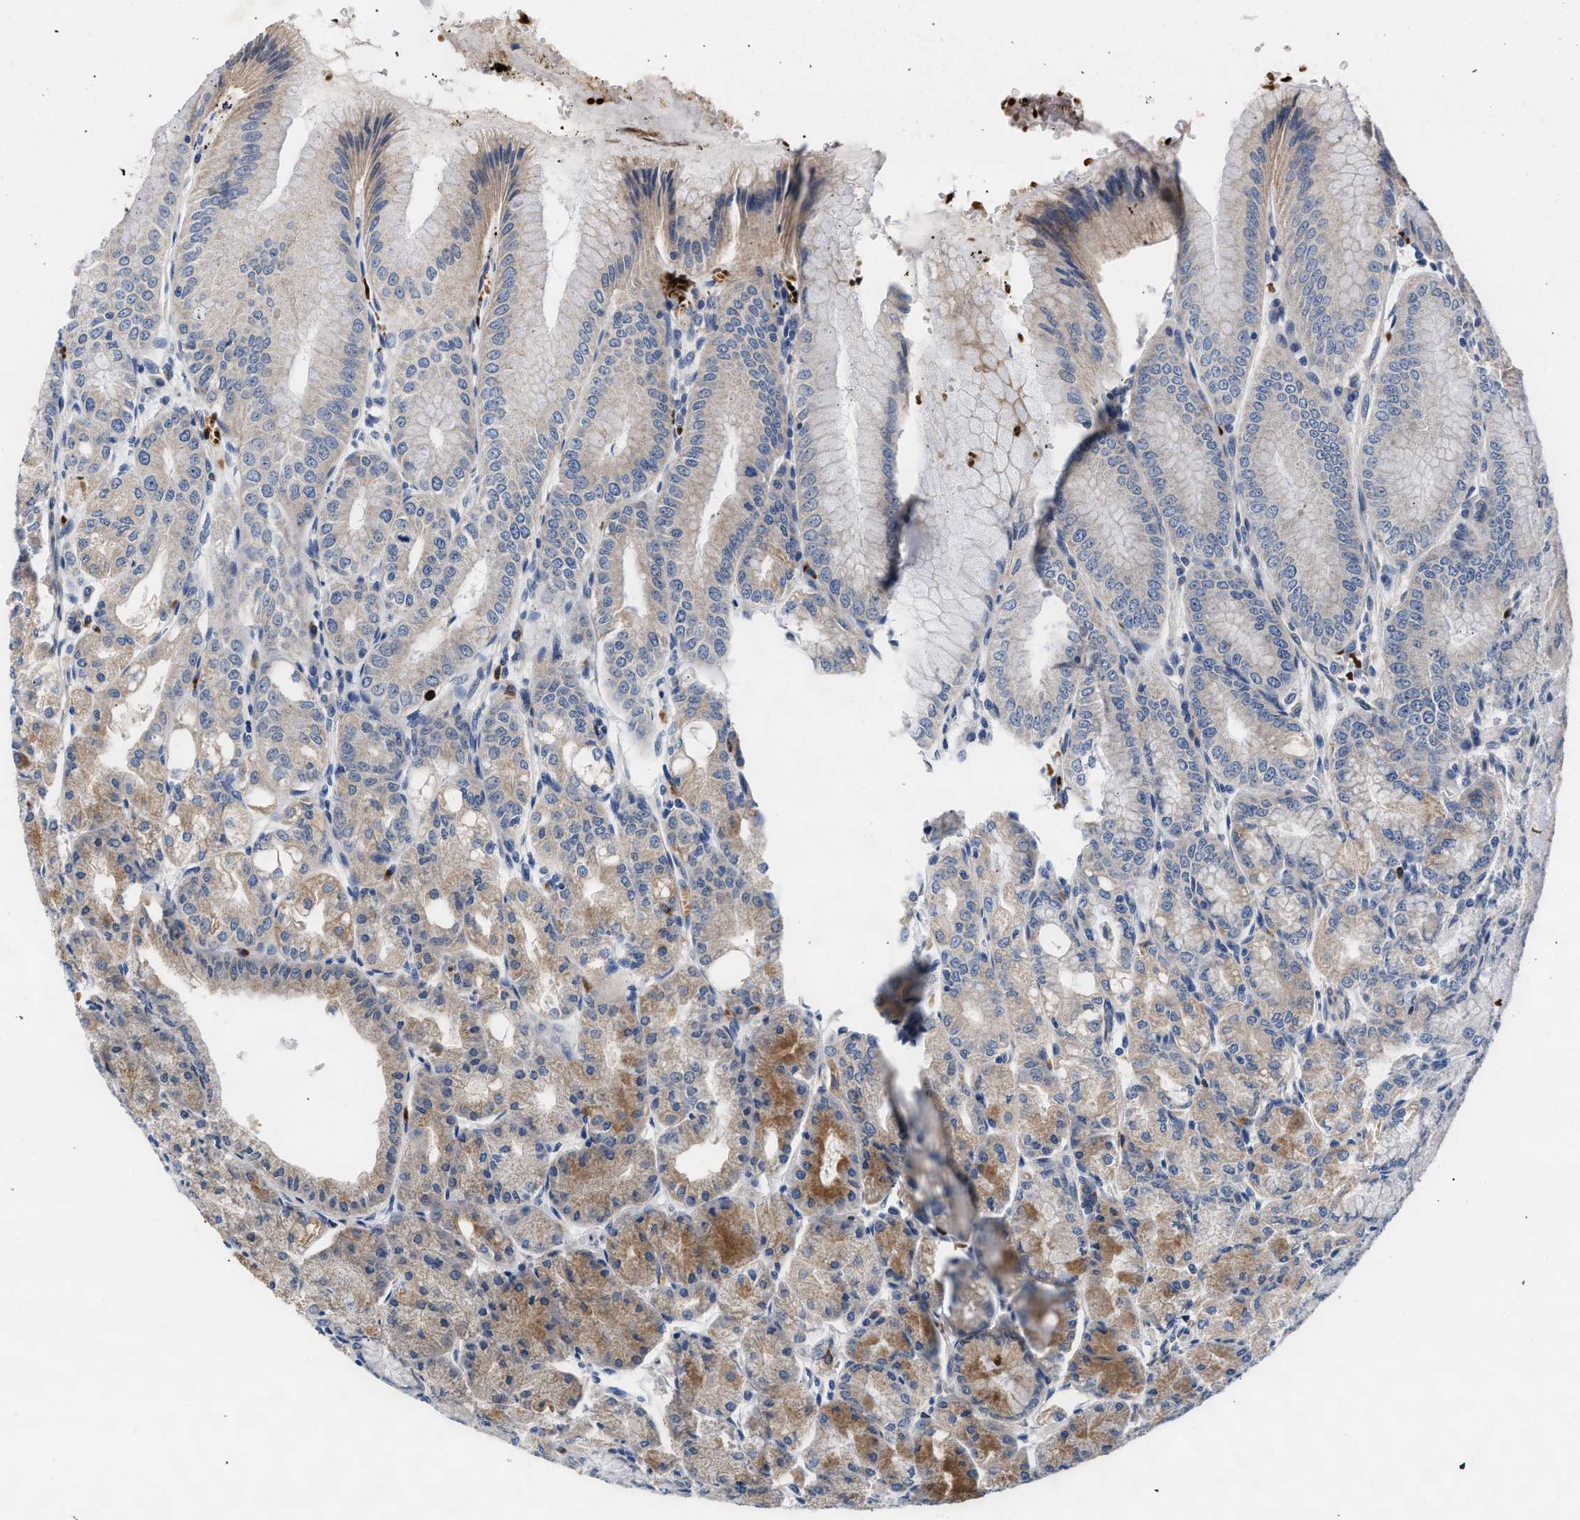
{"staining": {"intensity": "moderate", "quantity": ">75%", "location": "cytoplasmic/membranous"}, "tissue": "stomach", "cell_type": "Glandular cells", "image_type": "normal", "snomed": [{"axis": "morphology", "description": "Normal tissue, NOS"}, {"axis": "topography", "description": "Stomach, lower"}], "caption": "Immunohistochemistry (IHC) of unremarkable stomach reveals medium levels of moderate cytoplasmic/membranous expression in about >75% of glandular cells. Nuclei are stained in blue.", "gene": "RINT1", "patient": {"sex": "male", "age": 71}}